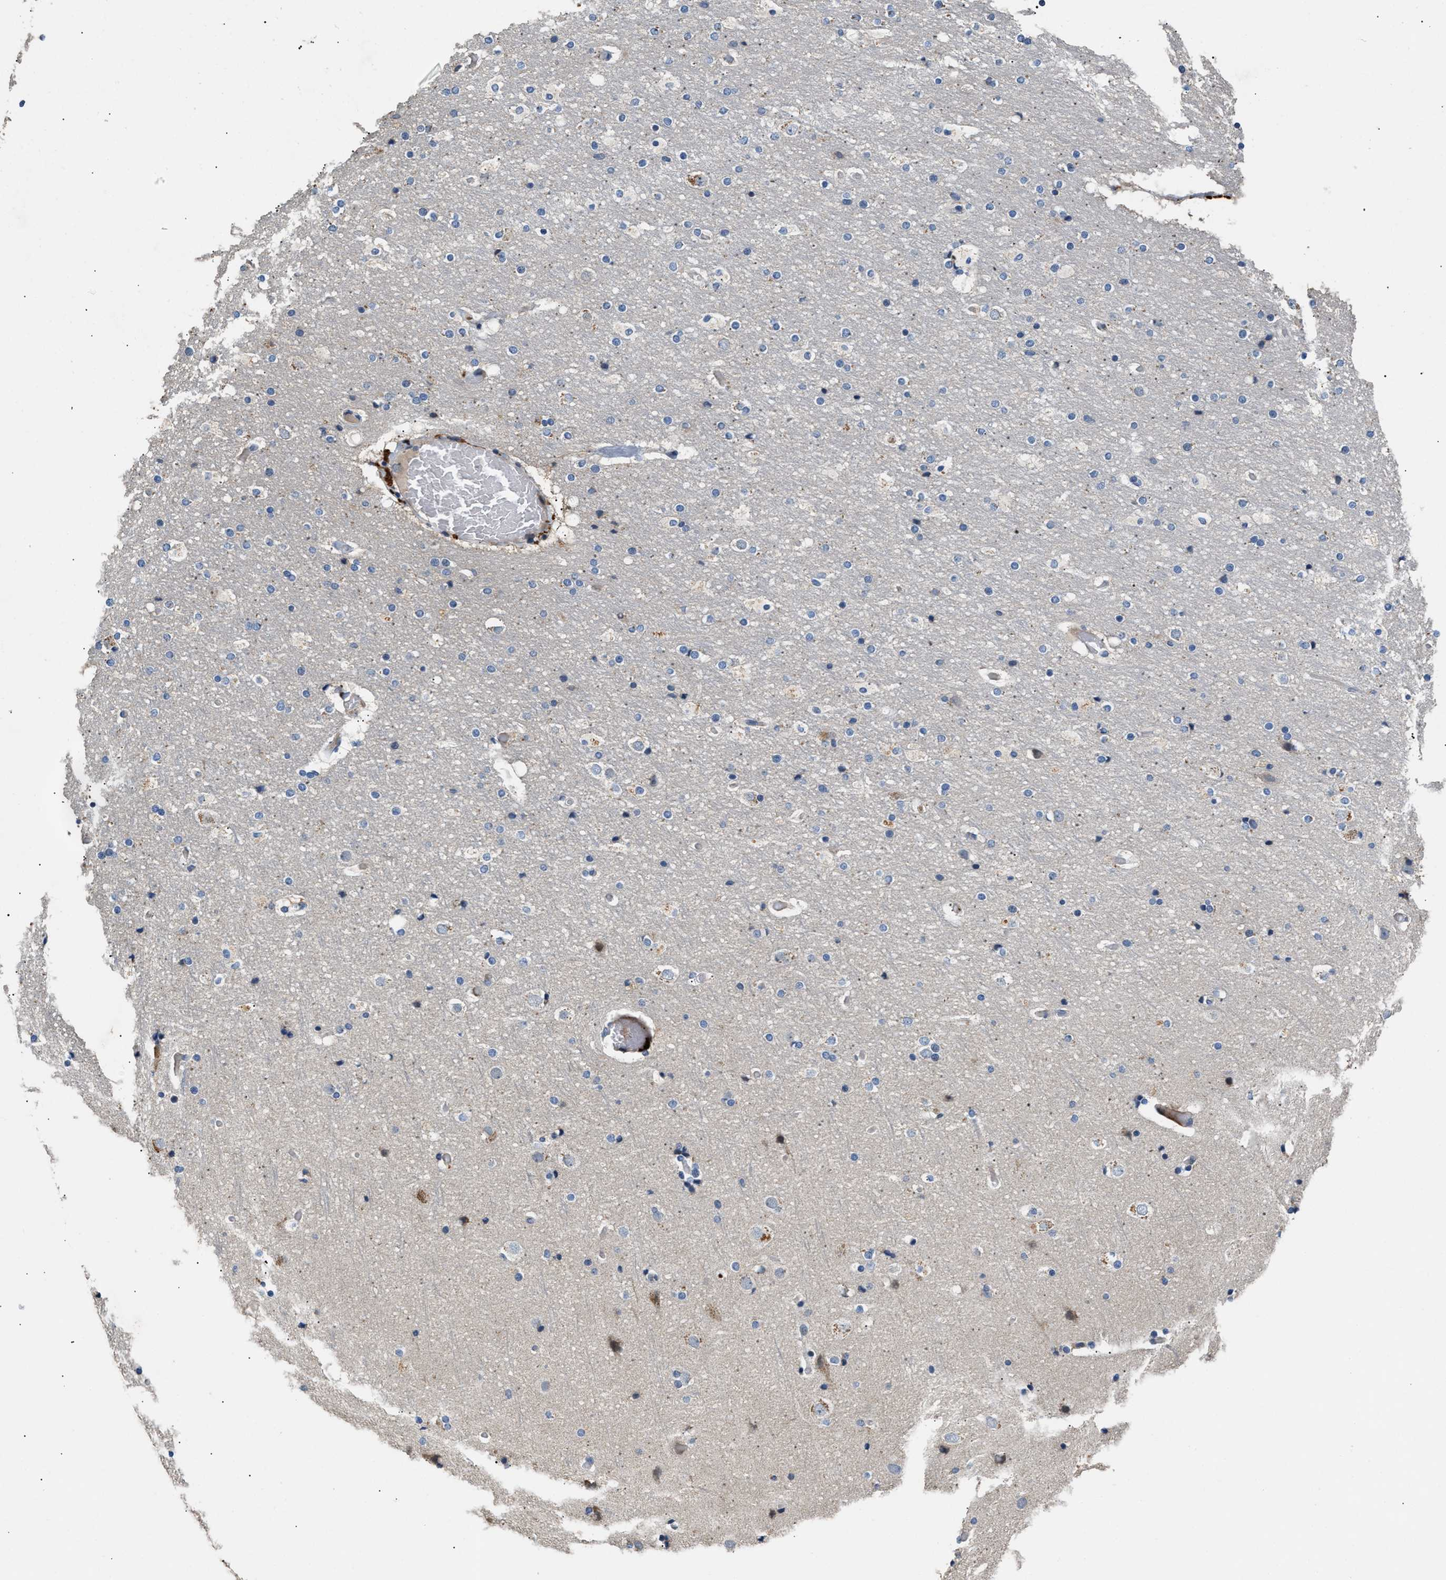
{"staining": {"intensity": "weak", "quantity": "25%-75%", "location": "cytoplasmic/membranous"}, "tissue": "cerebral cortex", "cell_type": "Endothelial cells", "image_type": "normal", "snomed": [{"axis": "morphology", "description": "Normal tissue, NOS"}, {"axis": "topography", "description": "Cerebral cortex"}], "caption": "Immunohistochemical staining of unremarkable human cerebral cortex demonstrates 25%-75% levels of weak cytoplasmic/membranous protein positivity in approximately 25%-75% of endothelial cells.", "gene": "IL17RC", "patient": {"sex": "male", "age": 57}}